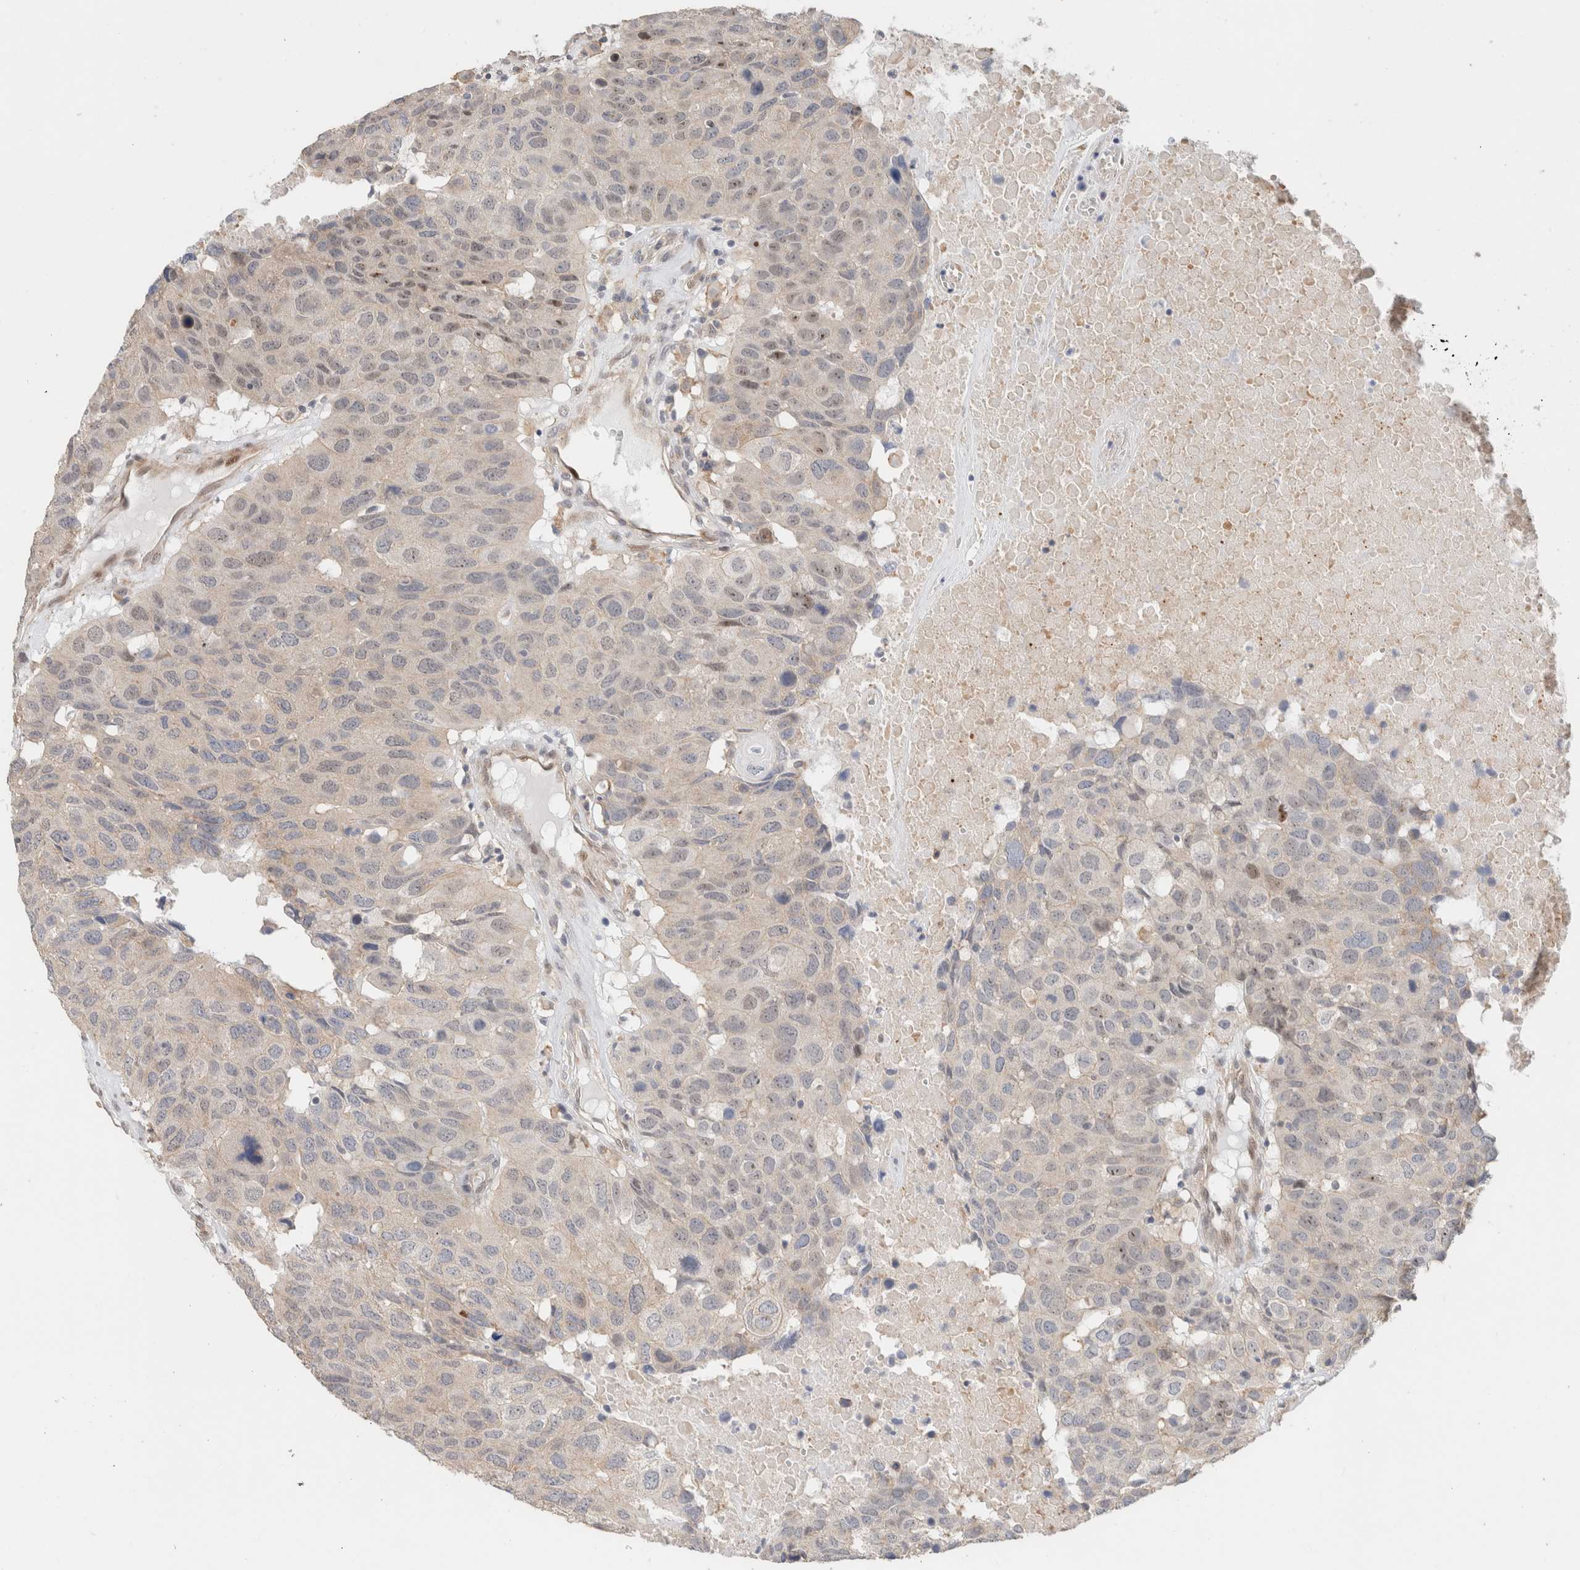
{"staining": {"intensity": "negative", "quantity": "none", "location": "none"}, "tissue": "head and neck cancer", "cell_type": "Tumor cells", "image_type": "cancer", "snomed": [{"axis": "morphology", "description": "Squamous cell carcinoma, NOS"}, {"axis": "topography", "description": "Head-Neck"}], "caption": "Squamous cell carcinoma (head and neck) stained for a protein using IHC exhibits no staining tumor cells.", "gene": "ID3", "patient": {"sex": "male", "age": 66}}